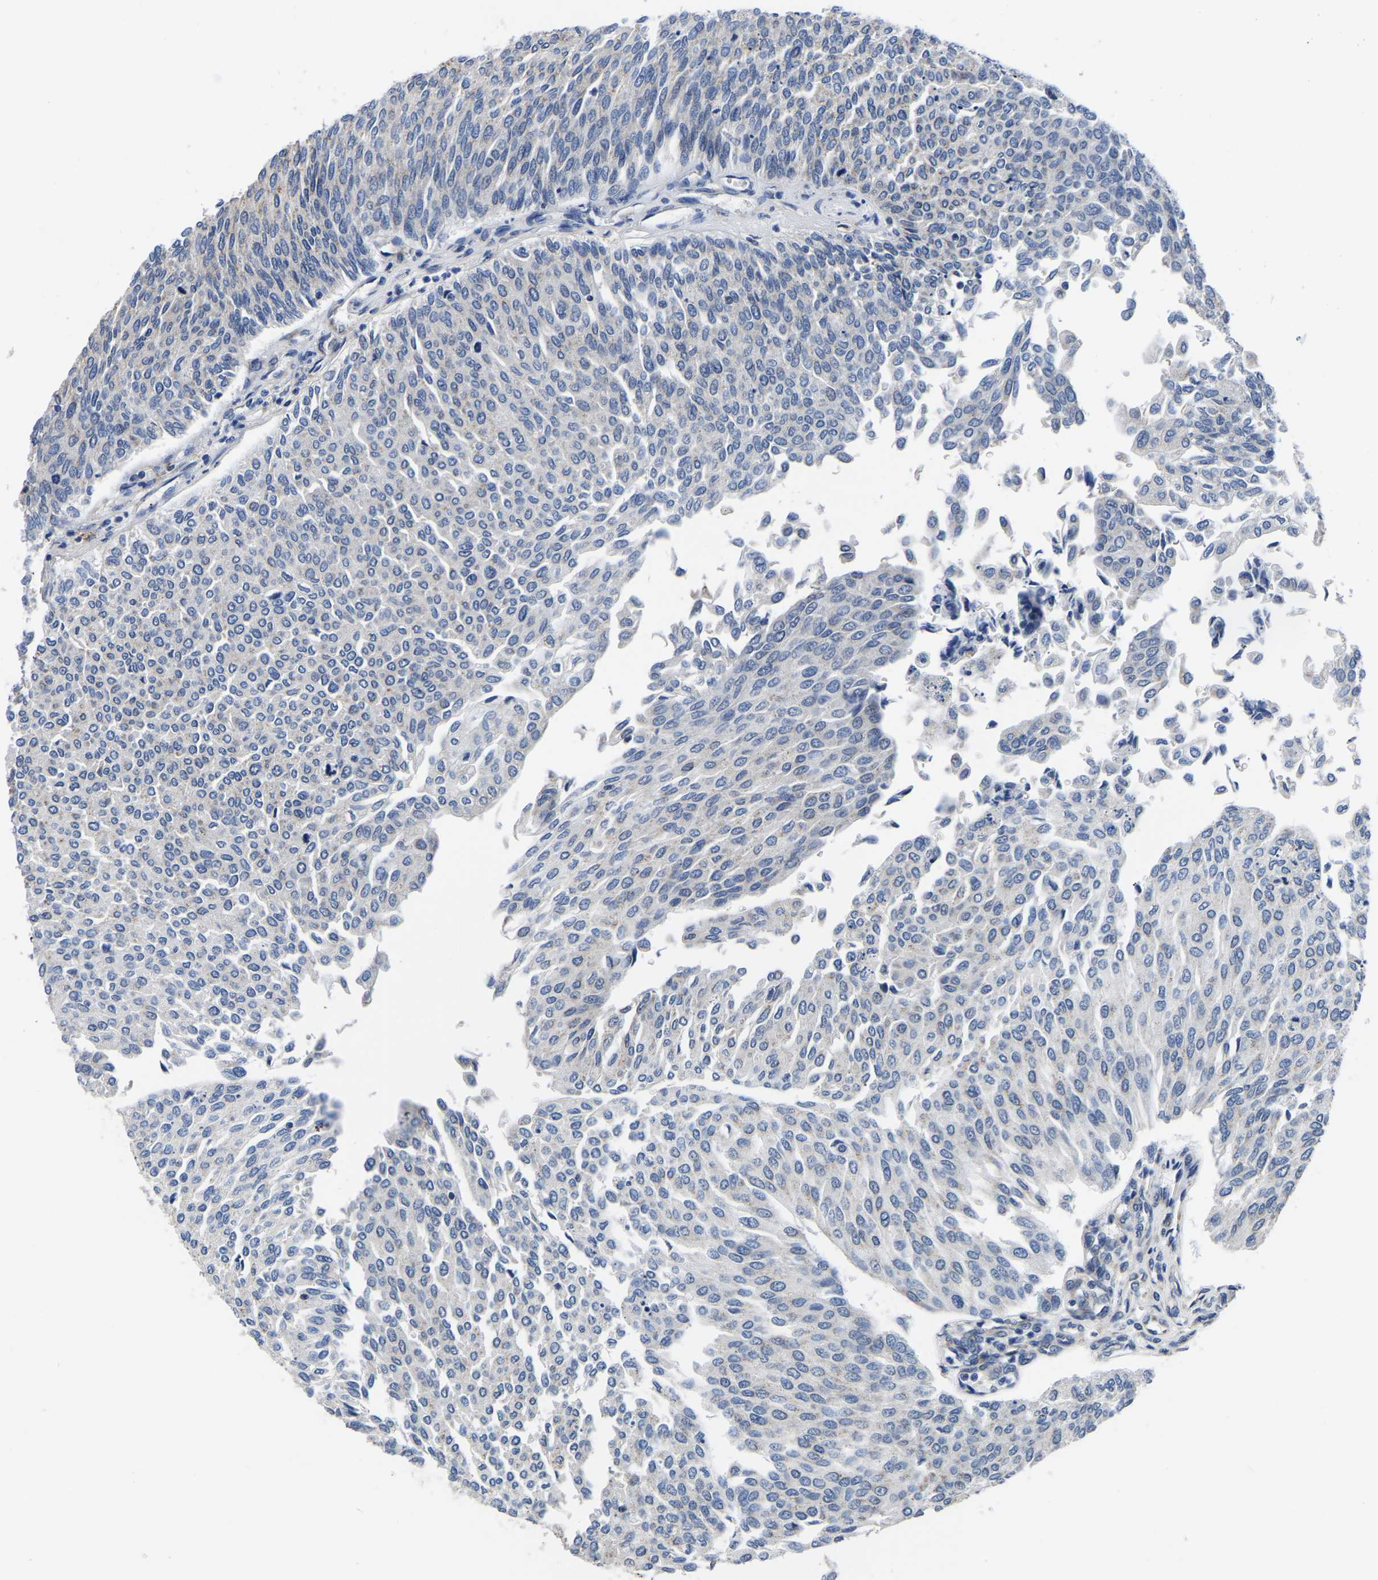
{"staining": {"intensity": "negative", "quantity": "none", "location": "none"}, "tissue": "urothelial cancer", "cell_type": "Tumor cells", "image_type": "cancer", "snomed": [{"axis": "morphology", "description": "Urothelial carcinoma, Low grade"}, {"axis": "topography", "description": "Urinary bladder"}], "caption": "Protein analysis of urothelial carcinoma (low-grade) shows no significant positivity in tumor cells.", "gene": "PDLIM7", "patient": {"sex": "female", "age": 79}}